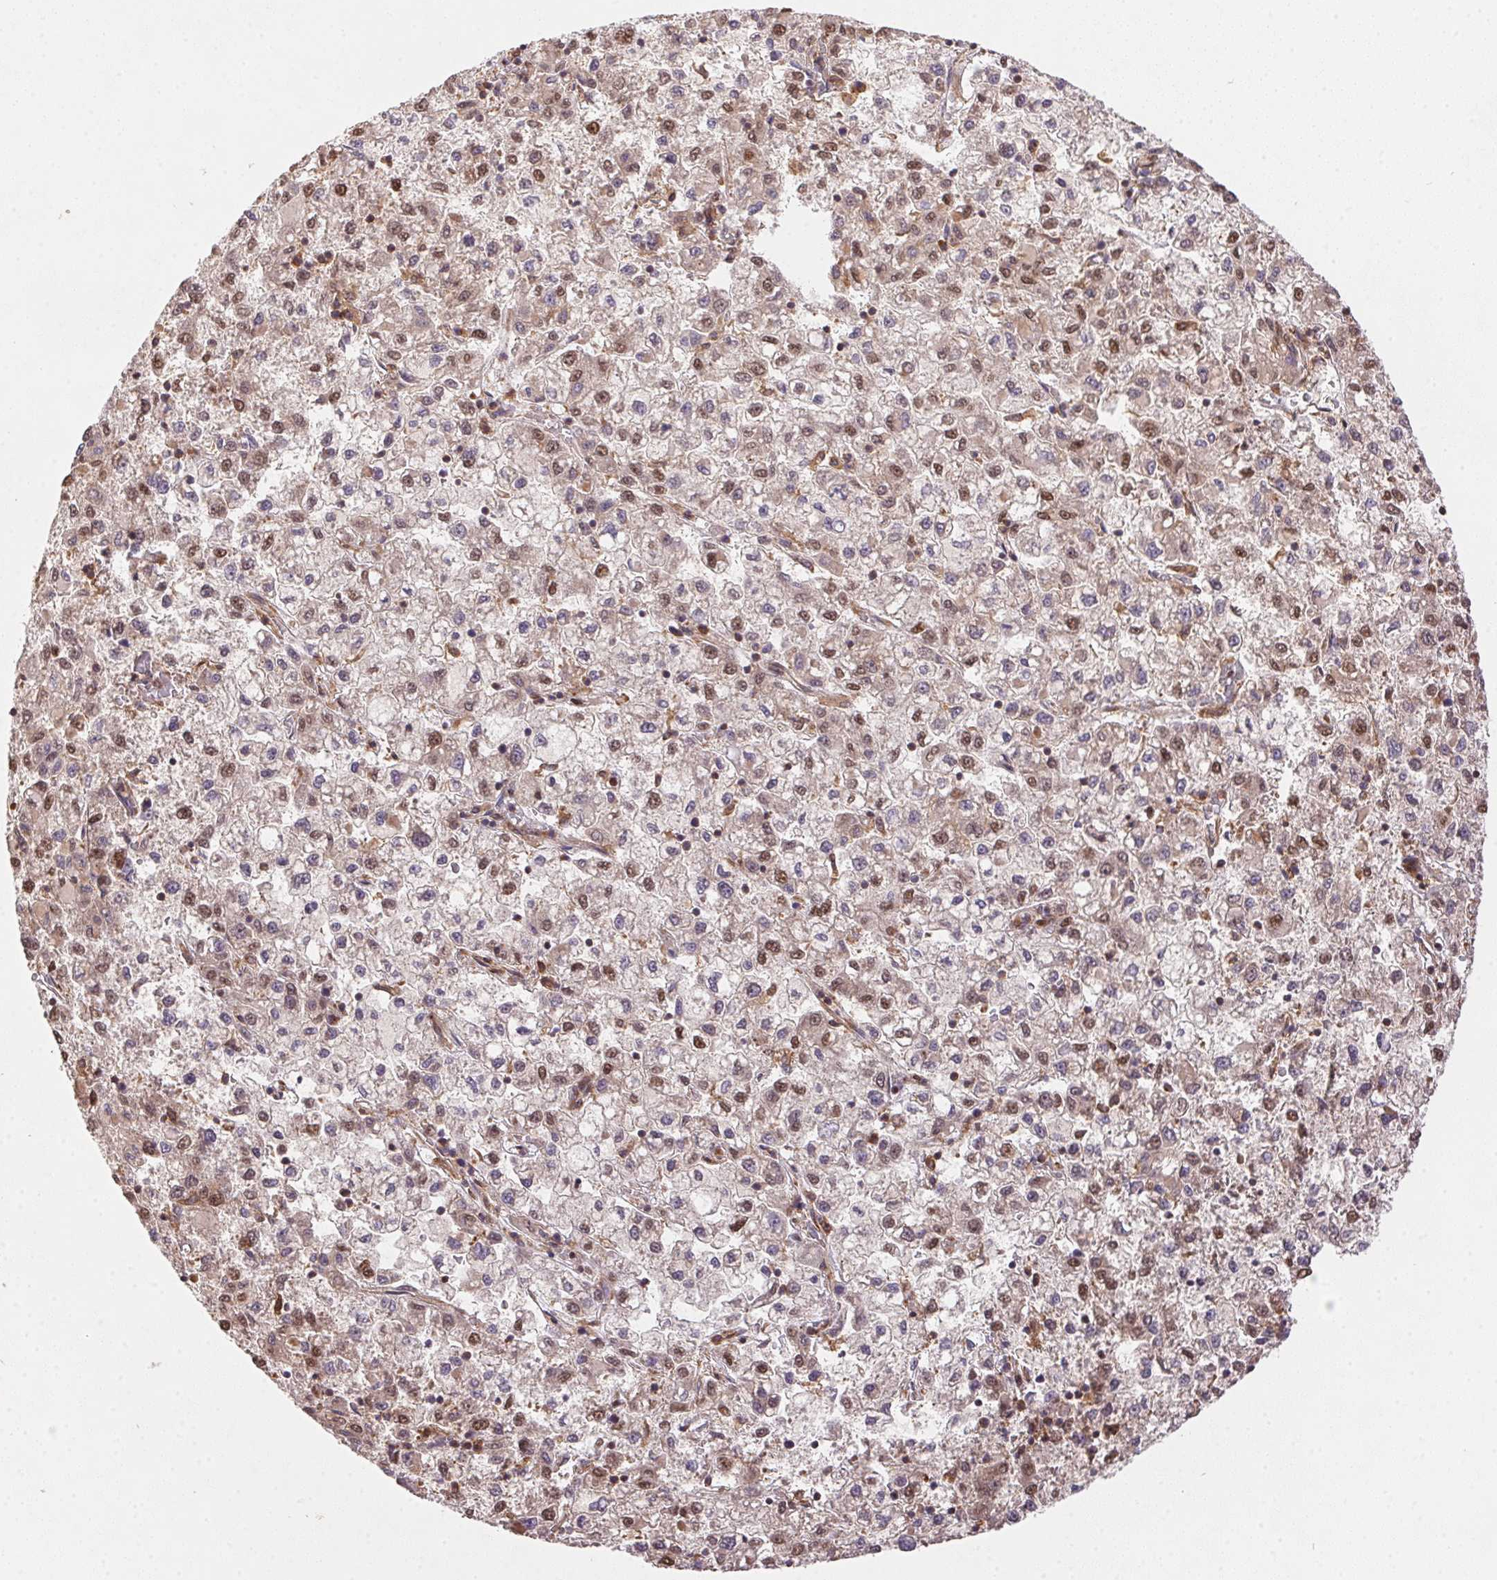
{"staining": {"intensity": "moderate", "quantity": "25%-75%", "location": "nuclear"}, "tissue": "liver cancer", "cell_type": "Tumor cells", "image_type": "cancer", "snomed": [{"axis": "morphology", "description": "Carcinoma, Hepatocellular, NOS"}, {"axis": "topography", "description": "Liver"}], "caption": "Liver cancer was stained to show a protein in brown. There is medium levels of moderate nuclear expression in approximately 25%-75% of tumor cells. (Brightfield microscopy of DAB IHC at high magnification).", "gene": "MEX3D", "patient": {"sex": "male", "age": 40}}